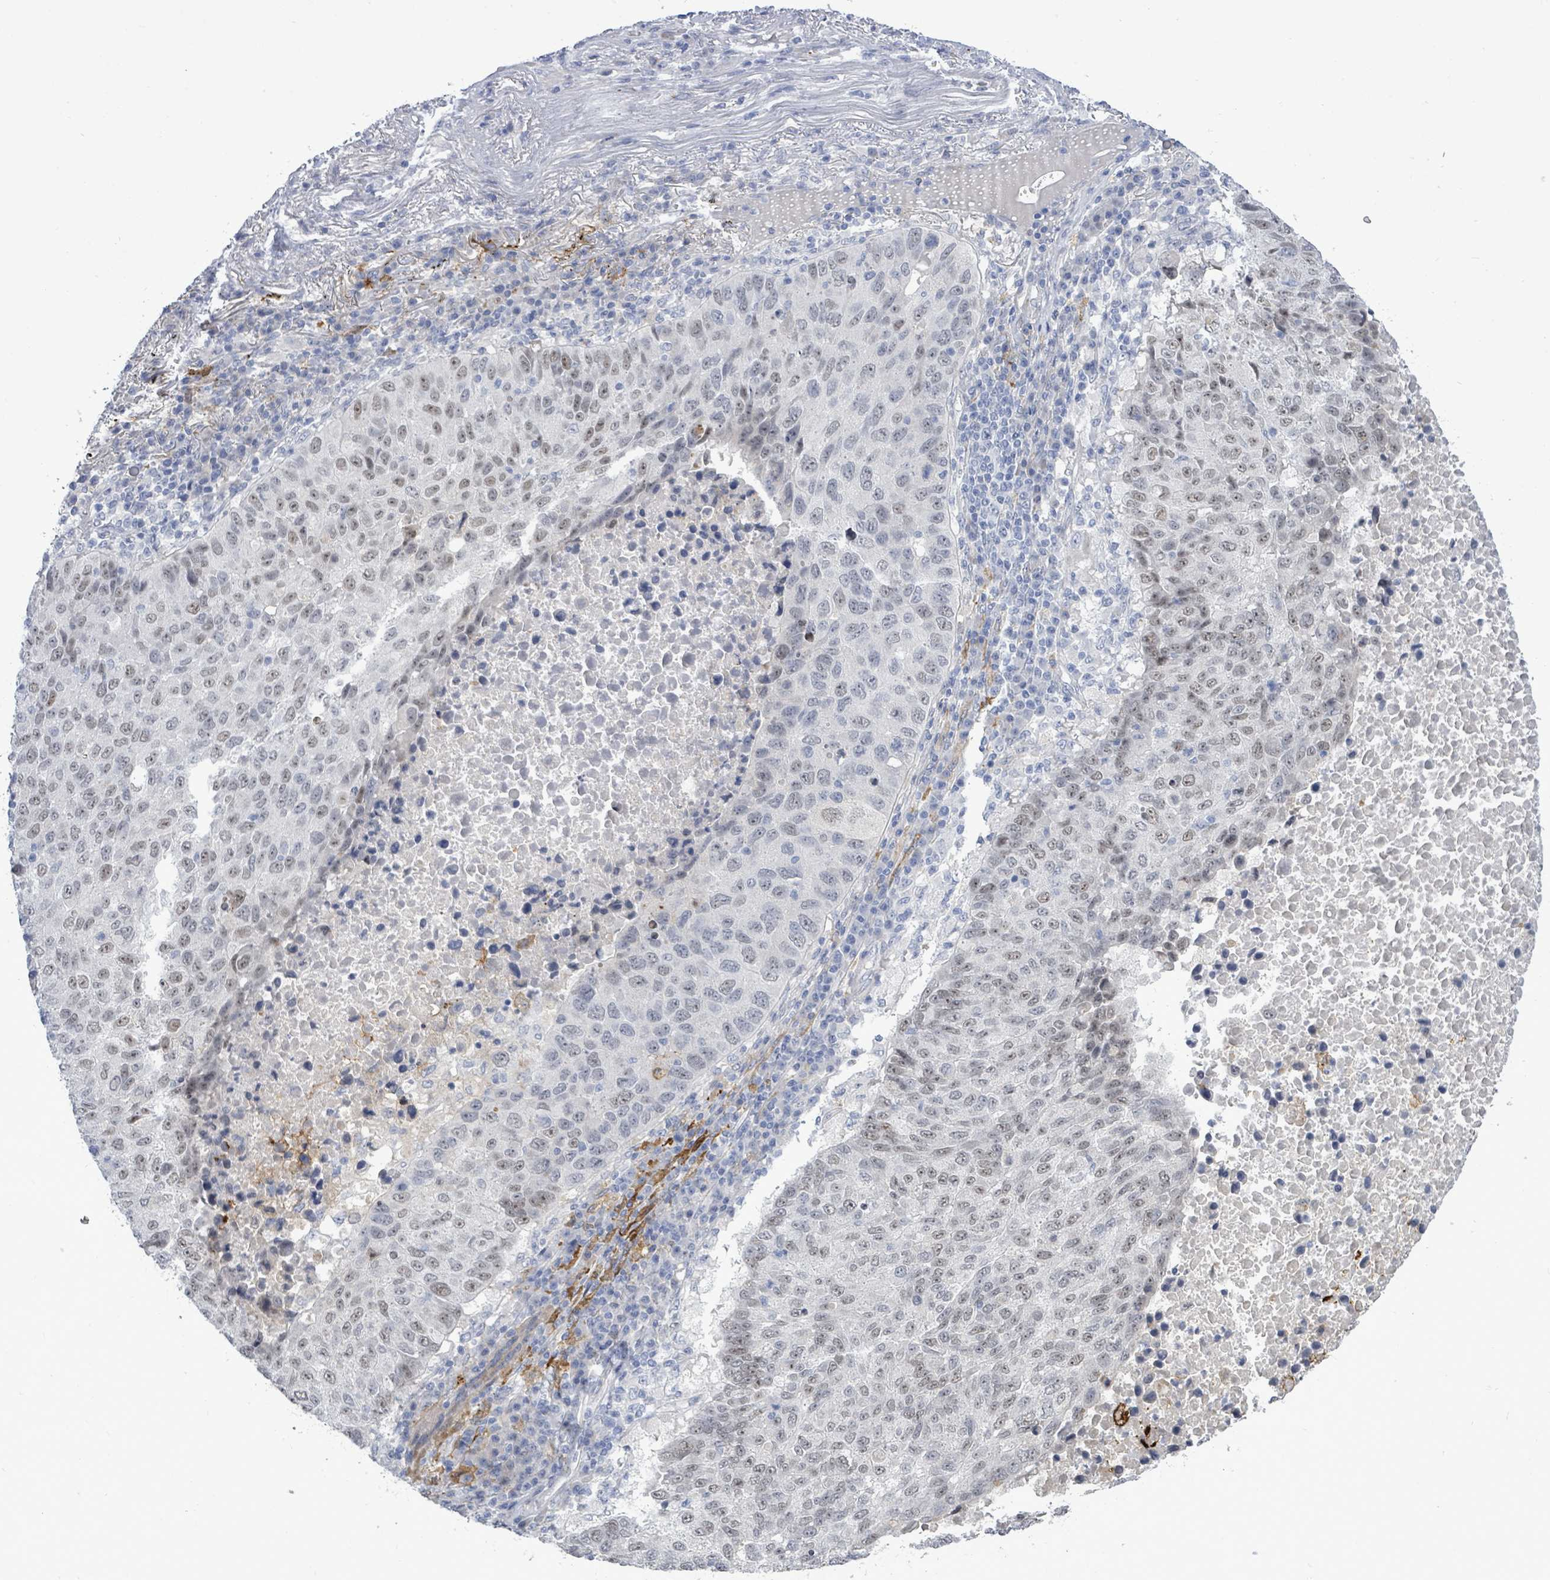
{"staining": {"intensity": "weak", "quantity": "<25%", "location": "nuclear"}, "tissue": "lung cancer", "cell_type": "Tumor cells", "image_type": "cancer", "snomed": [{"axis": "morphology", "description": "Squamous cell carcinoma, NOS"}, {"axis": "topography", "description": "Lung"}], "caption": "The immunohistochemistry photomicrograph has no significant expression in tumor cells of lung cancer tissue.", "gene": "CT45A5", "patient": {"sex": "male", "age": 73}}